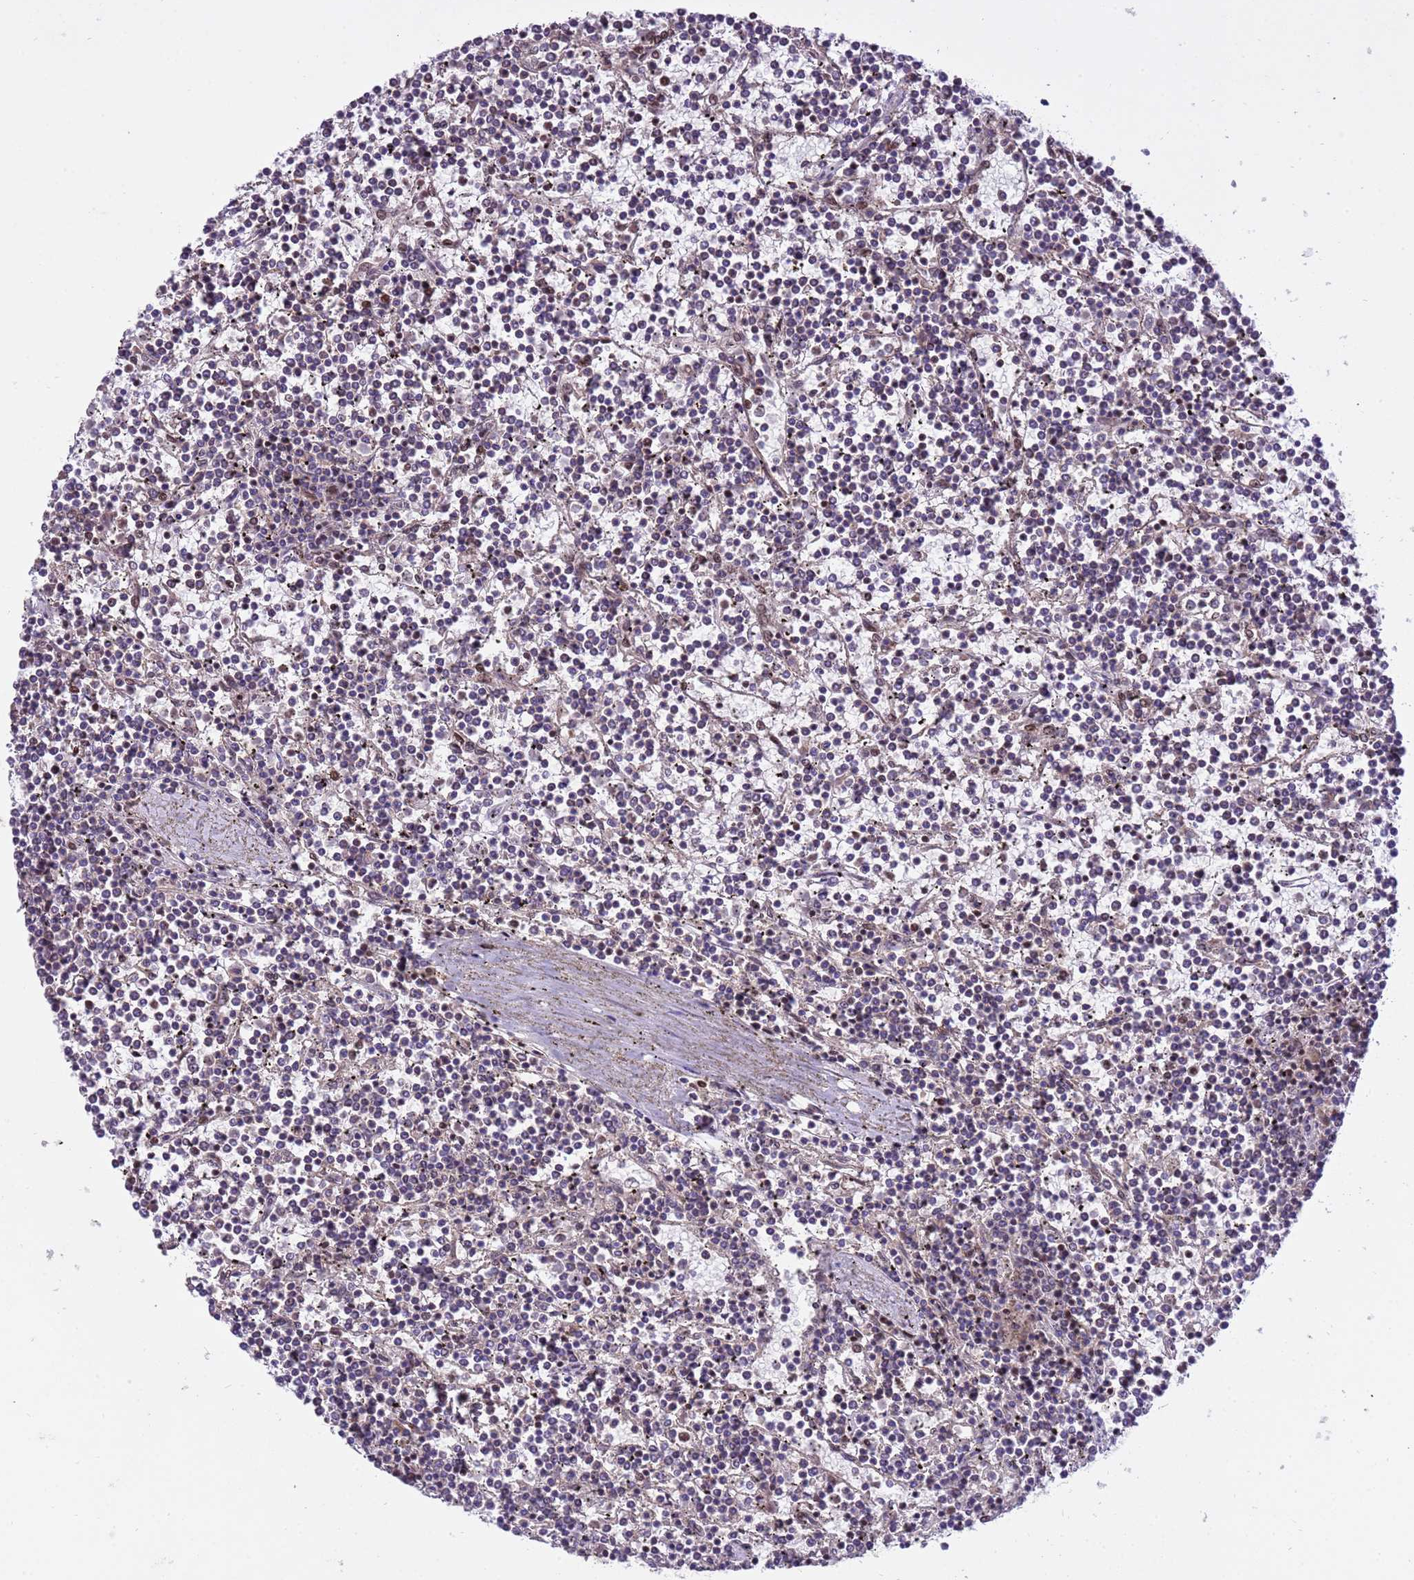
{"staining": {"intensity": "negative", "quantity": "none", "location": "none"}, "tissue": "lymphoma", "cell_type": "Tumor cells", "image_type": "cancer", "snomed": [{"axis": "morphology", "description": "Malignant lymphoma, non-Hodgkin's type, Low grade"}, {"axis": "topography", "description": "Spleen"}], "caption": "This is an immunohistochemistry (IHC) photomicrograph of lymphoma. There is no expression in tumor cells.", "gene": "PPM1H", "patient": {"sex": "female", "age": 19}}